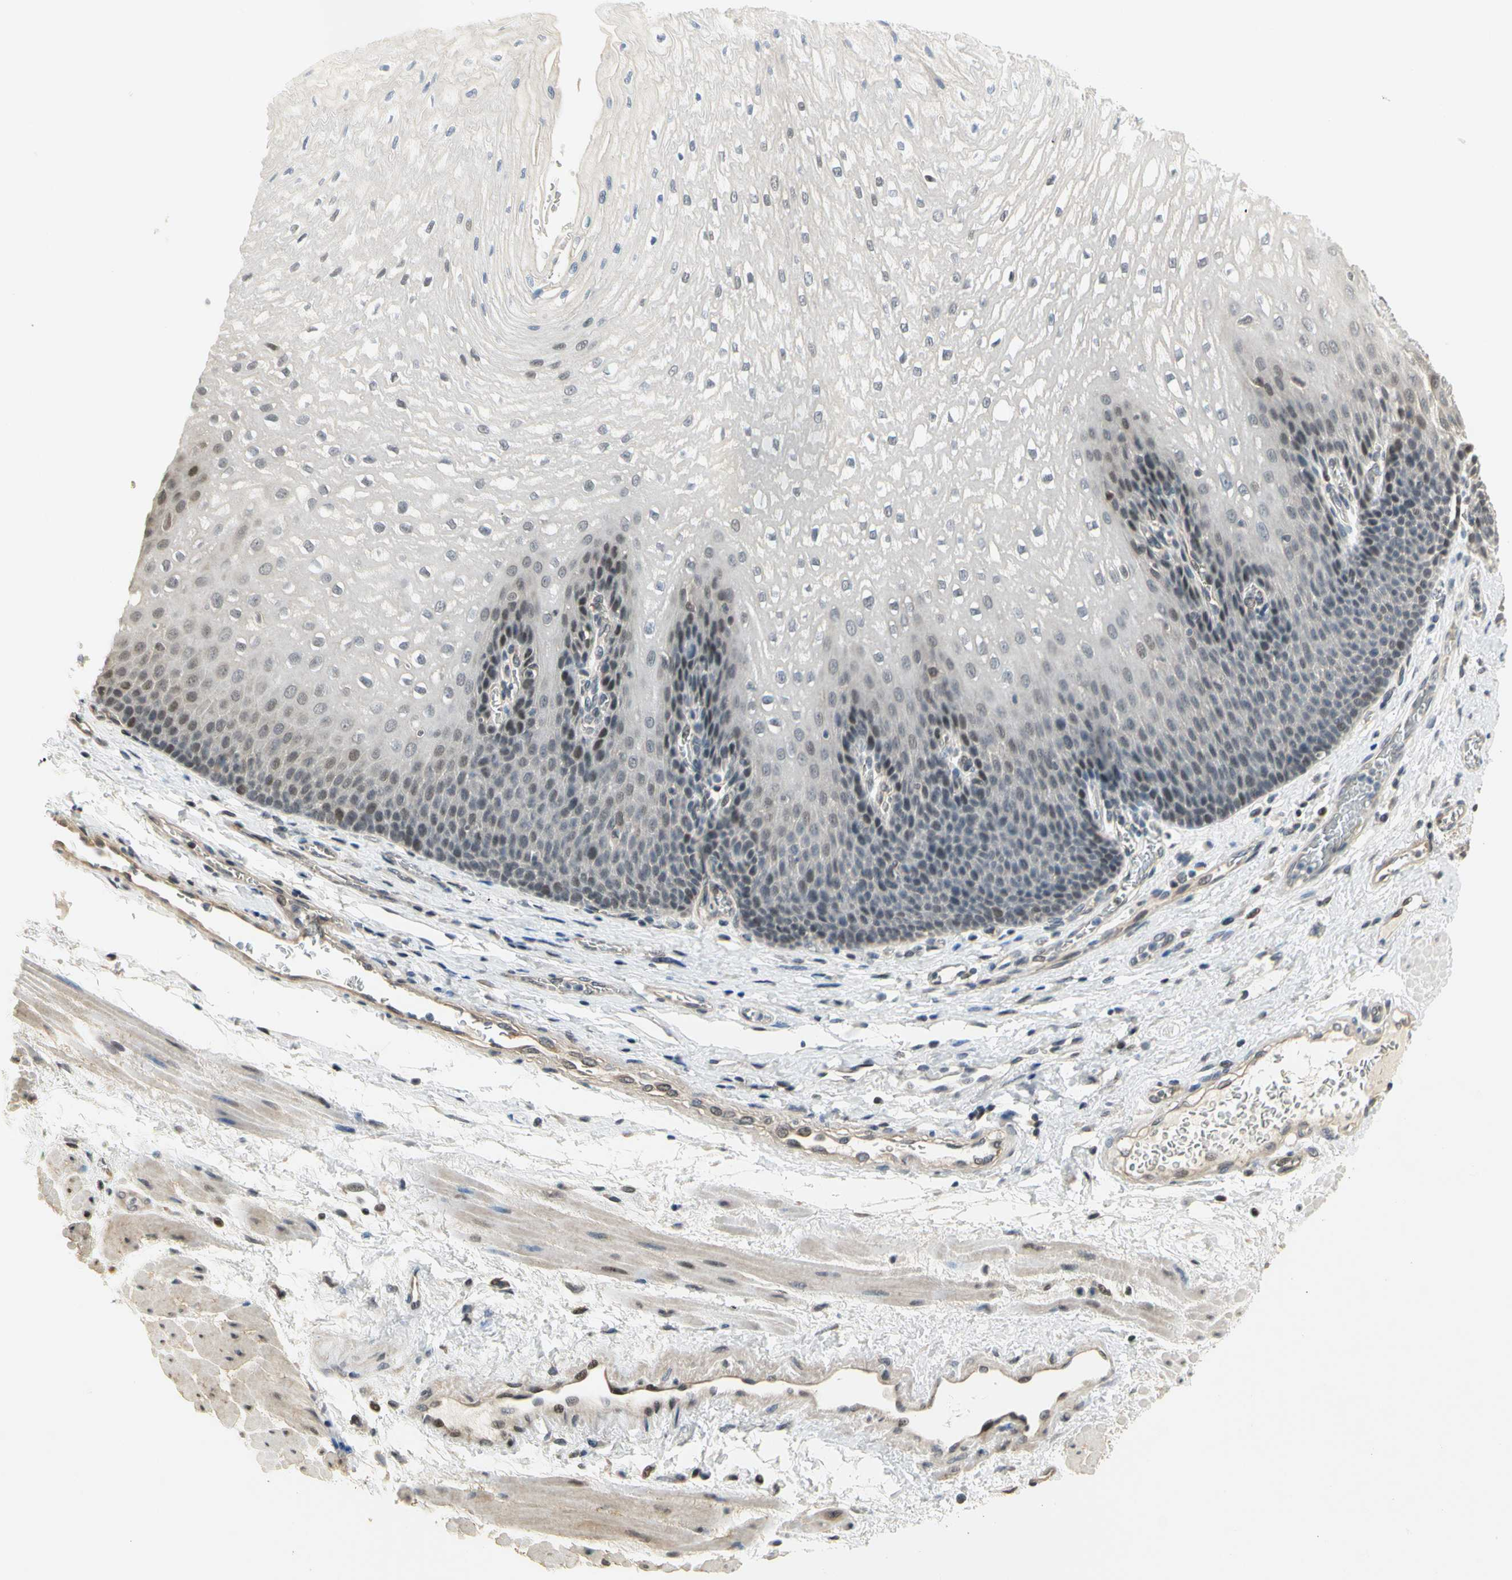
{"staining": {"intensity": "moderate", "quantity": "25%-75%", "location": "nuclear"}, "tissue": "esophagus", "cell_type": "Squamous epithelial cells", "image_type": "normal", "snomed": [{"axis": "morphology", "description": "Normal tissue, NOS"}, {"axis": "topography", "description": "Esophagus"}], "caption": "A medium amount of moderate nuclear staining is appreciated in about 25%-75% of squamous epithelial cells in benign esophagus.", "gene": "IMPG2", "patient": {"sex": "male", "age": 48}}